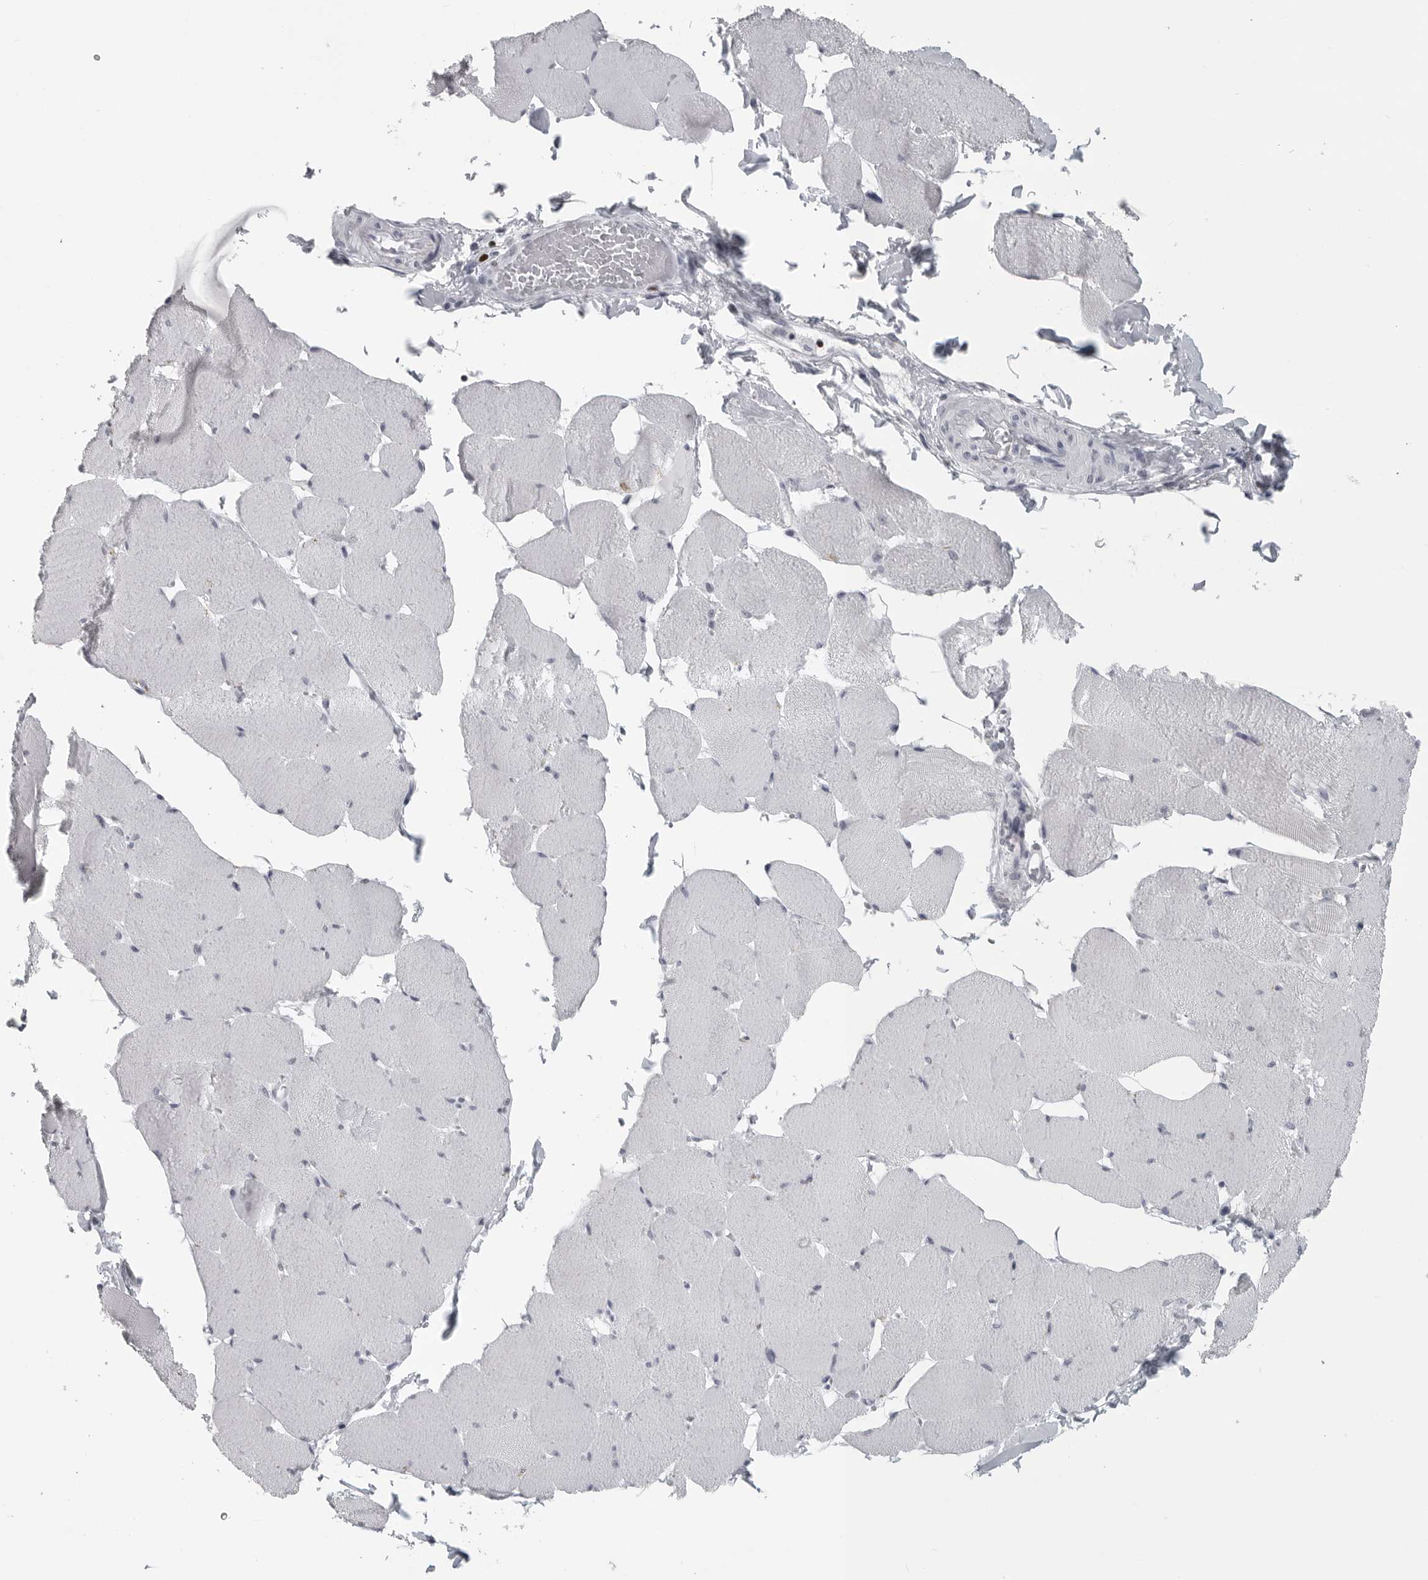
{"staining": {"intensity": "negative", "quantity": "none", "location": "none"}, "tissue": "skeletal muscle", "cell_type": "Myocytes", "image_type": "normal", "snomed": [{"axis": "morphology", "description": "Normal tissue, NOS"}, {"axis": "topography", "description": "Skin"}, {"axis": "topography", "description": "Skeletal muscle"}], "caption": "This is an immunohistochemistry micrograph of normal skeletal muscle. There is no positivity in myocytes.", "gene": "SATB2", "patient": {"sex": "male", "age": 83}}